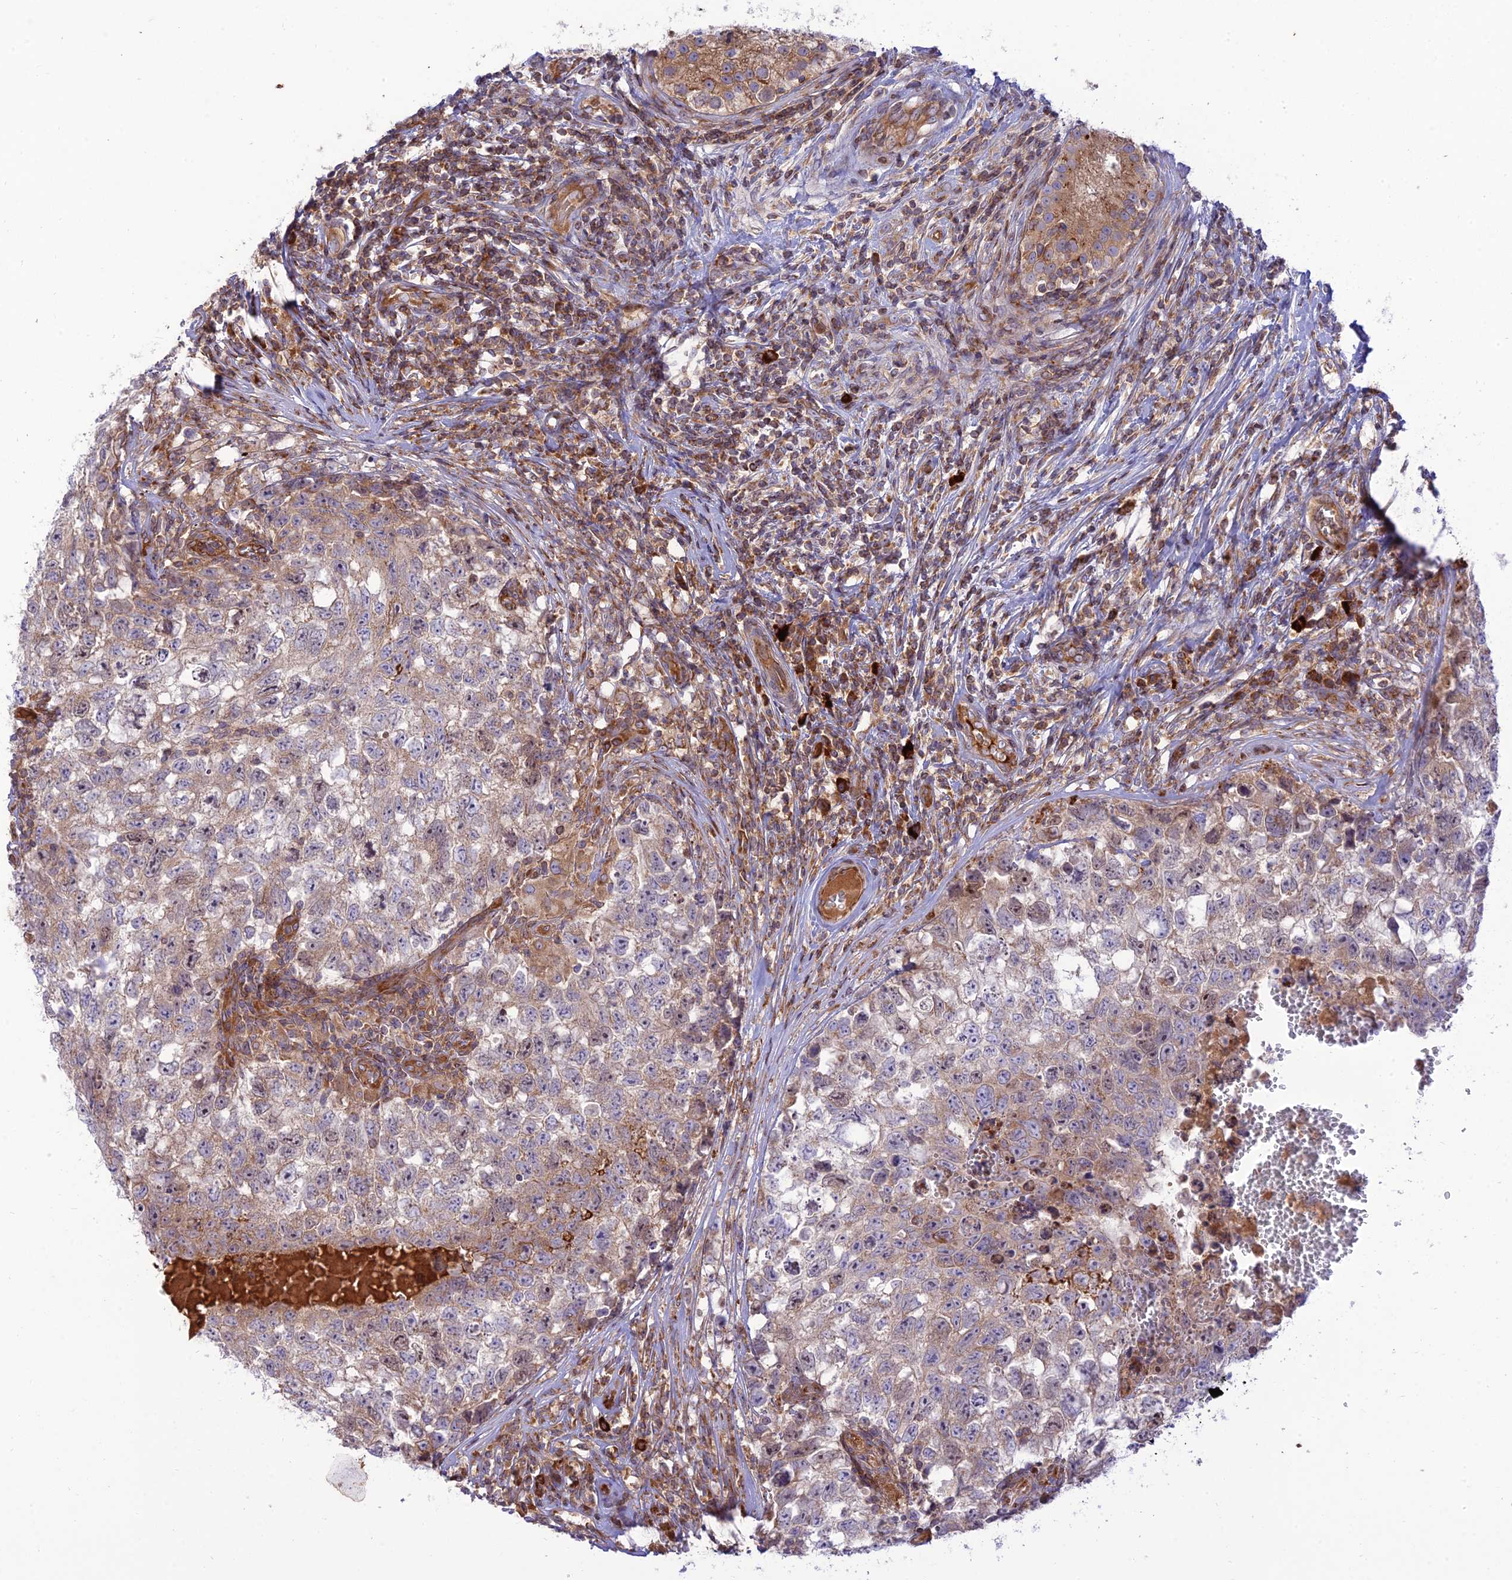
{"staining": {"intensity": "weak", "quantity": "25%-75%", "location": "cytoplasmic/membranous"}, "tissue": "testis cancer", "cell_type": "Tumor cells", "image_type": "cancer", "snomed": [{"axis": "morphology", "description": "Seminoma, NOS"}, {"axis": "morphology", "description": "Carcinoma, Embryonal, NOS"}, {"axis": "topography", "description": "Testis"}], "caption": "Protein expression analysis of human testis seminoma reveals weak cytoplasmic/membranous staining in approximately 25%-75% of tumor cells.", "gene": "PIMREG", "patient": {"sex": "male", "age": 29}}